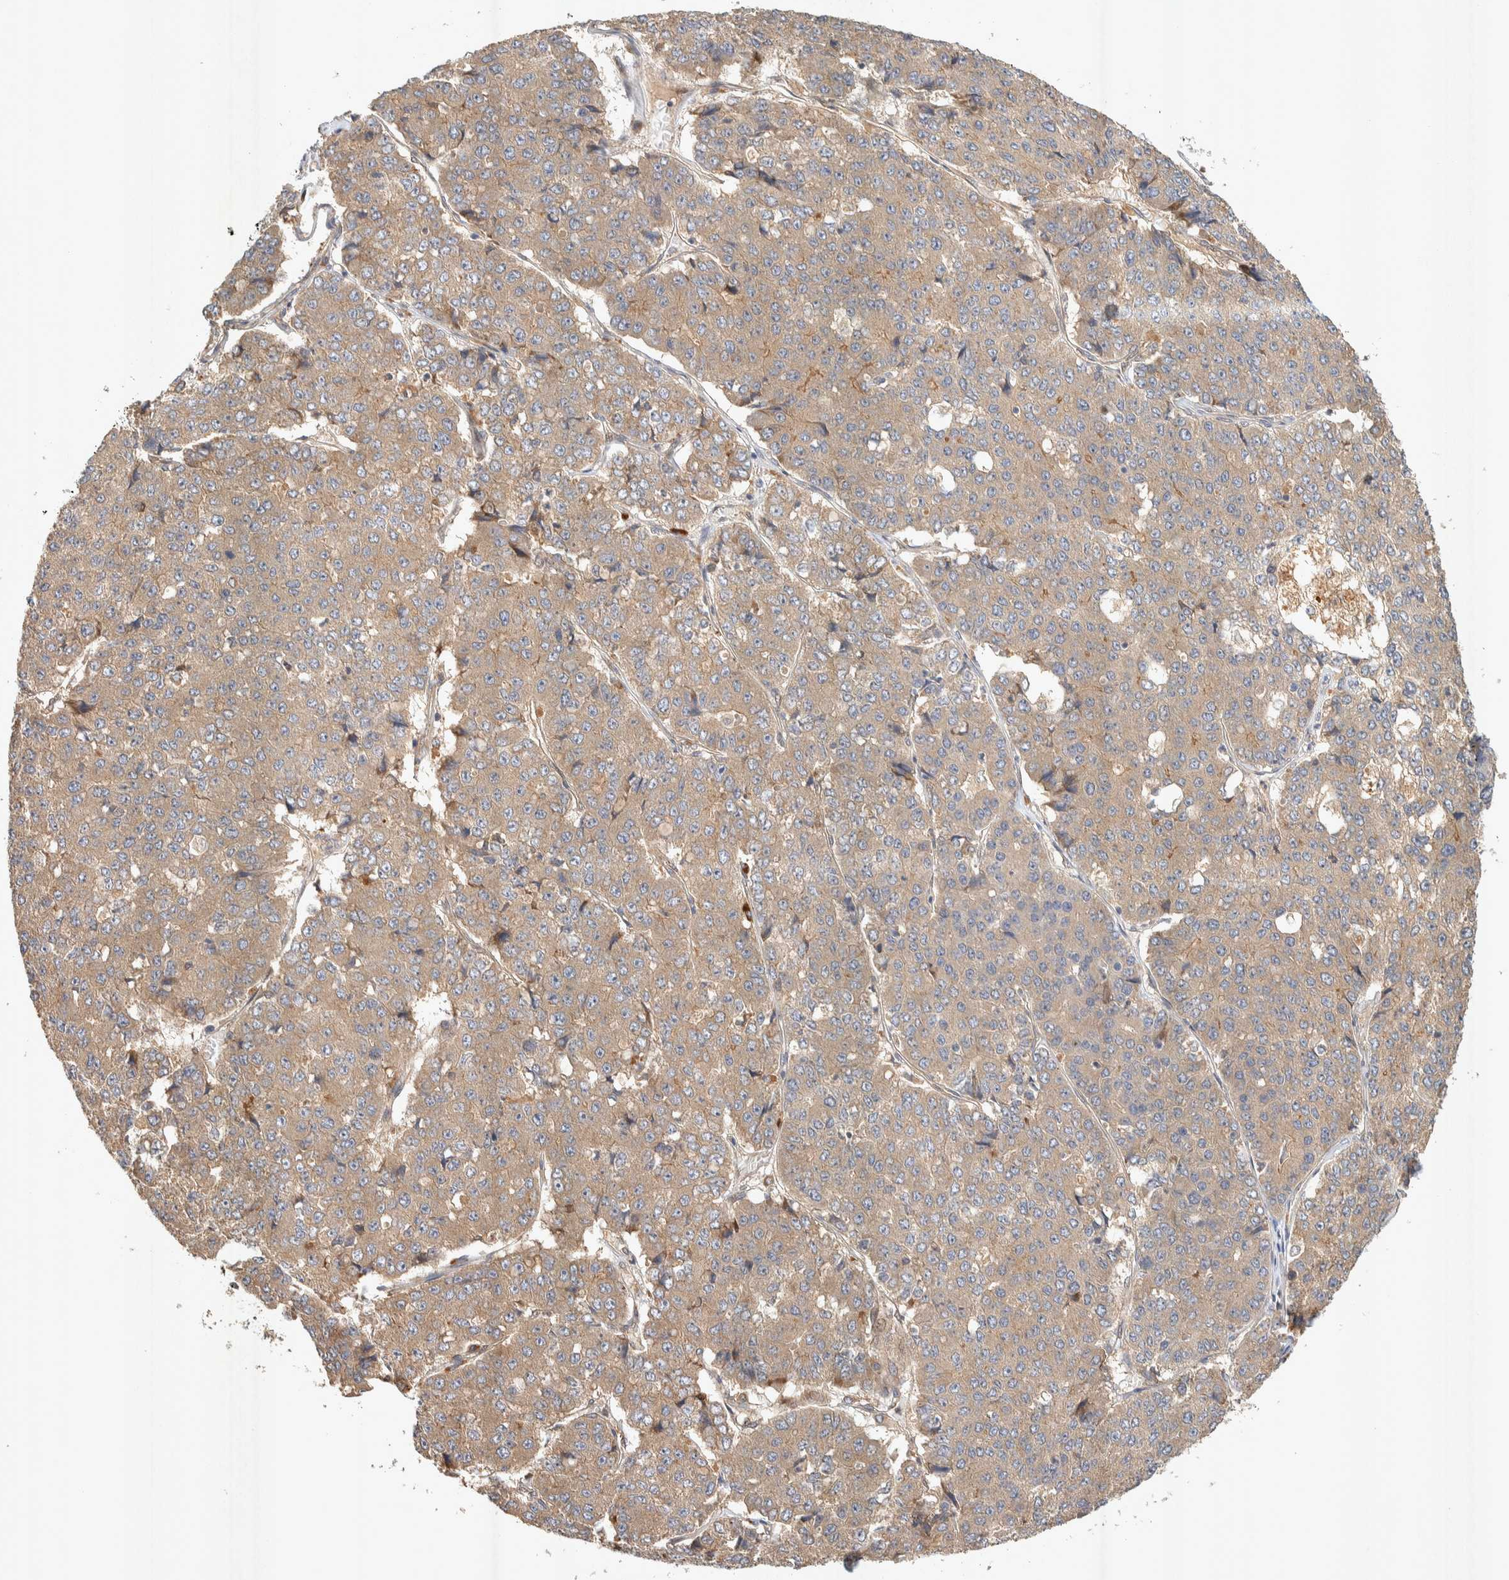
{"staining": {"intensity": "weak", "quantity": ">75%", "location": "cytoplasmic/membranous"}, "tissue": "pancreatic cancer", "cell_type": "Tumor cells", "image_type": "cancer", "snomed": [{"axis": "morphology", "description": "Adenocarcinoma, NOS"}, {"axis": "topography", "description": "Pancreas"}], "caption": "The photomicrograph shows staining of pancreatic adenocarcinoma, revealing weak cytoplasmic/membranous protein expression (brown color) within tumor cells.", "gene": "PXK", "patient": {"sex": "male", "age": 50}}